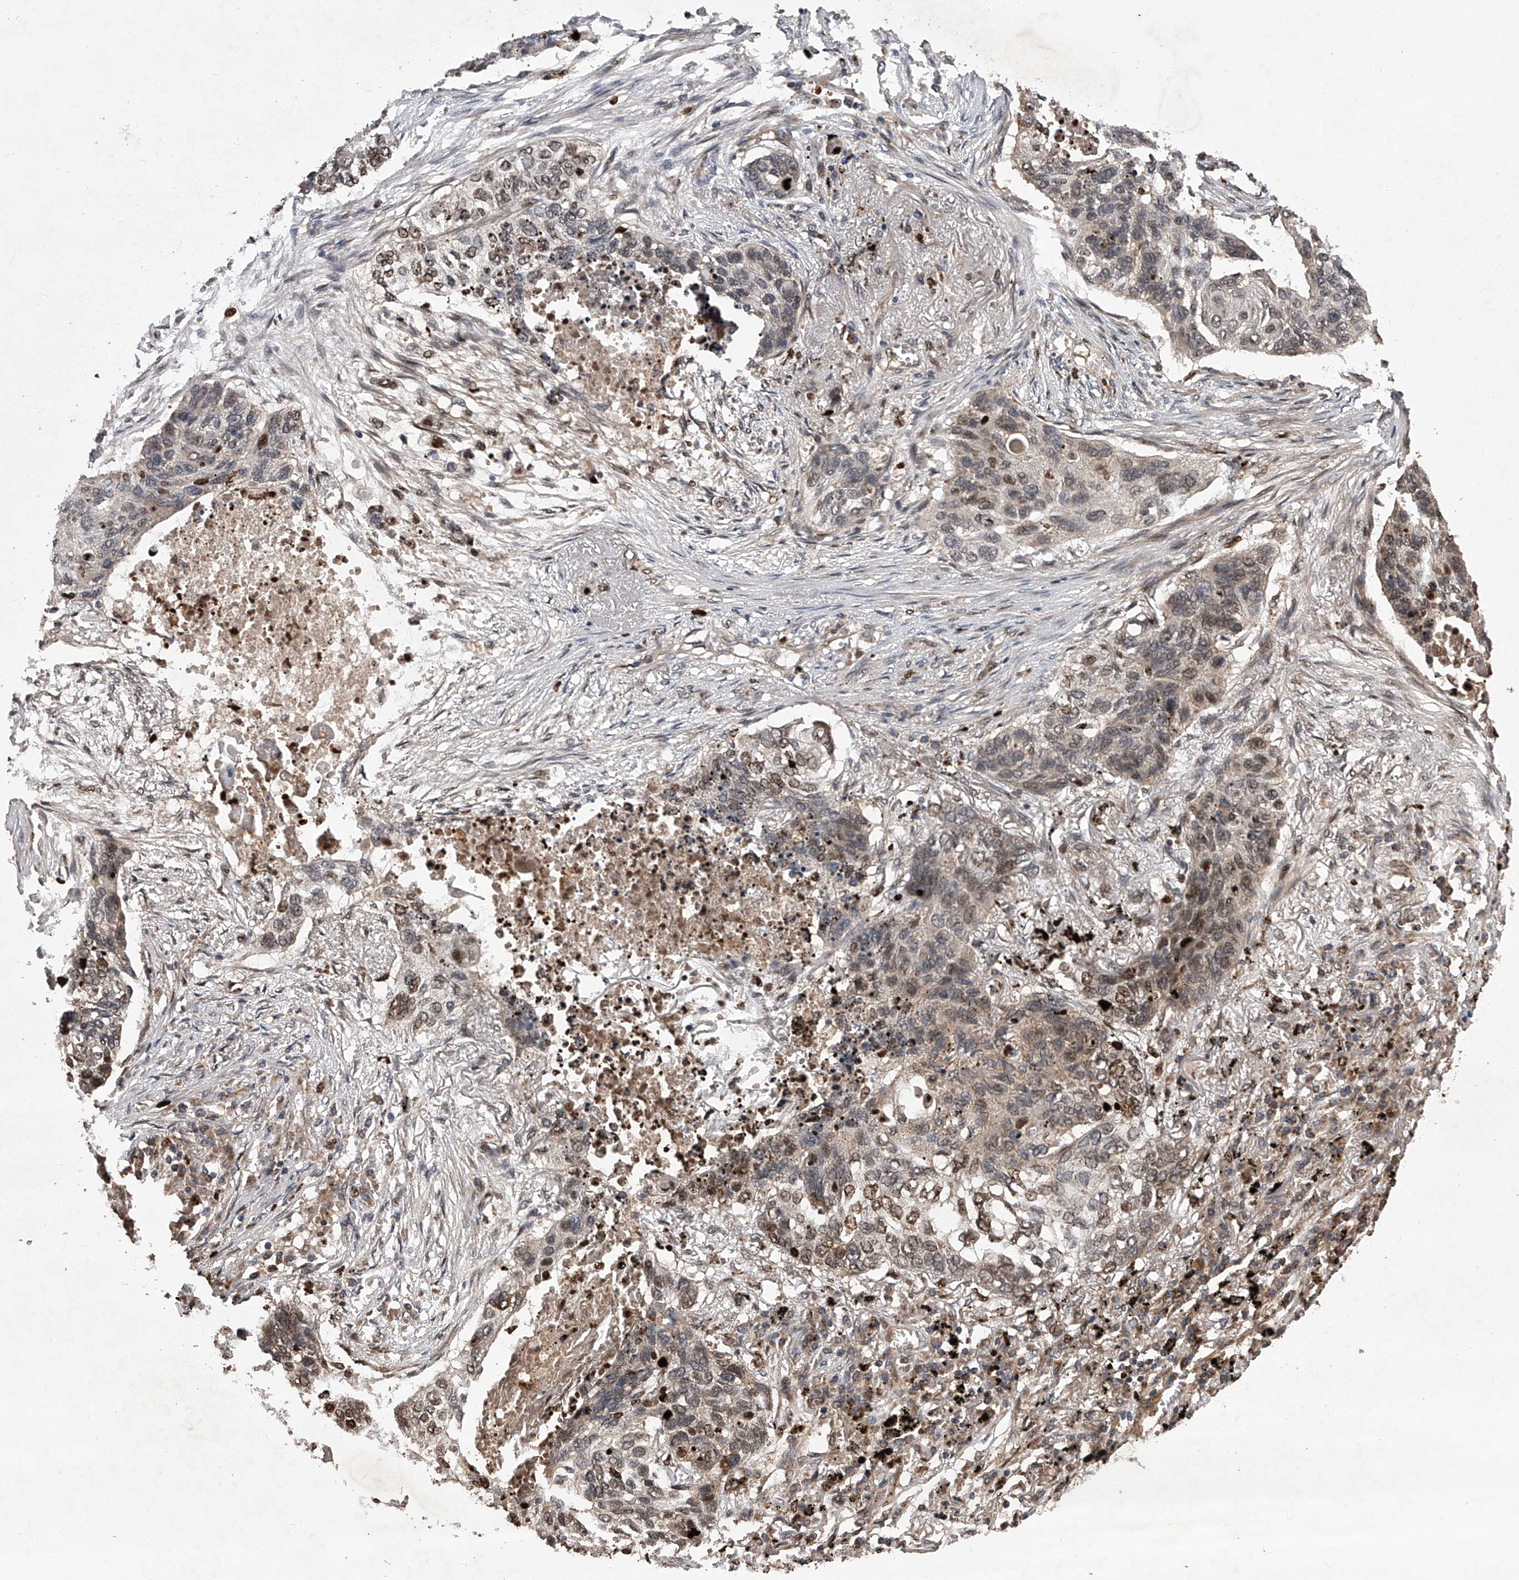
{"staining": {"intensity": "weak", "quantity": ">75%", "location": "nuclear"}, "tissue": "lung cancer", "cell_type": "Tumor cells", "image_type": "cancer", "snomed": [{"axis": "morphology", "description": "Squamous cell carcinoma, NOS"}, {"axis": "topography", "description": "Lung"}], "caption": "Human lung cancer stained with a brown dye exhibits weak nuclear positive expression in about >75% of tumor cells.", "gene": "MAP3K11", "patient": {"sex": "female", "age": 63}}